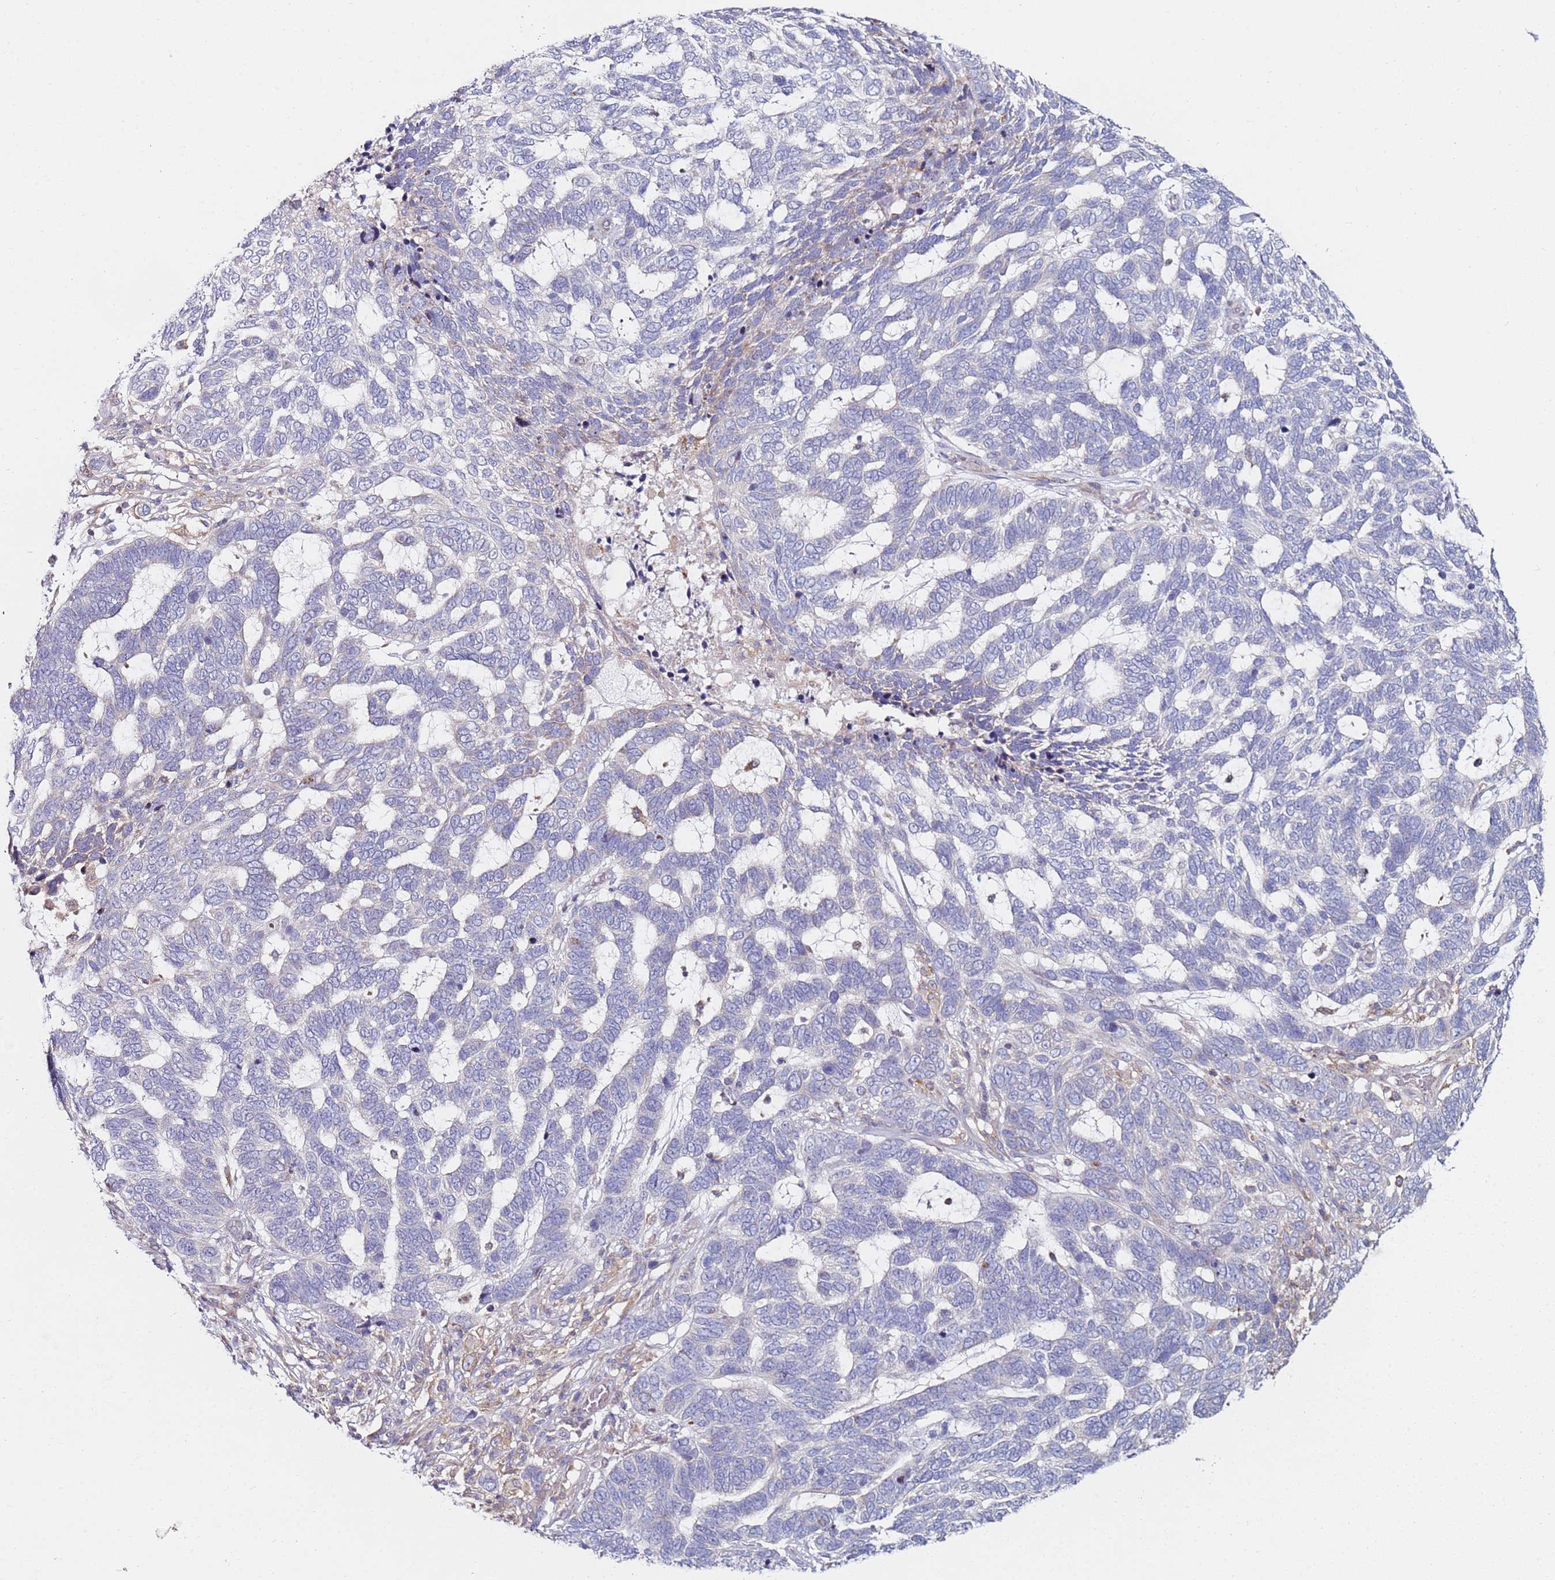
{"staining": {"intensity": "negative", "quantity": "none", "location": "none"}, "tissue": "skin cancer", "cell_type": "Tumor cells", "image_type": "cancer", "snomed": [{"axis": "morphology", "description": "Basal cell carcinoma"}, {"axis": "topography", "description": "Skin"}], "caption": "Immunohistochemistry of human skin cancer (basal cell carcinoma) reveals no expression in tumor cells.", "gene": "CNOT9", "patient": {"sex": "female", "age": 65}}